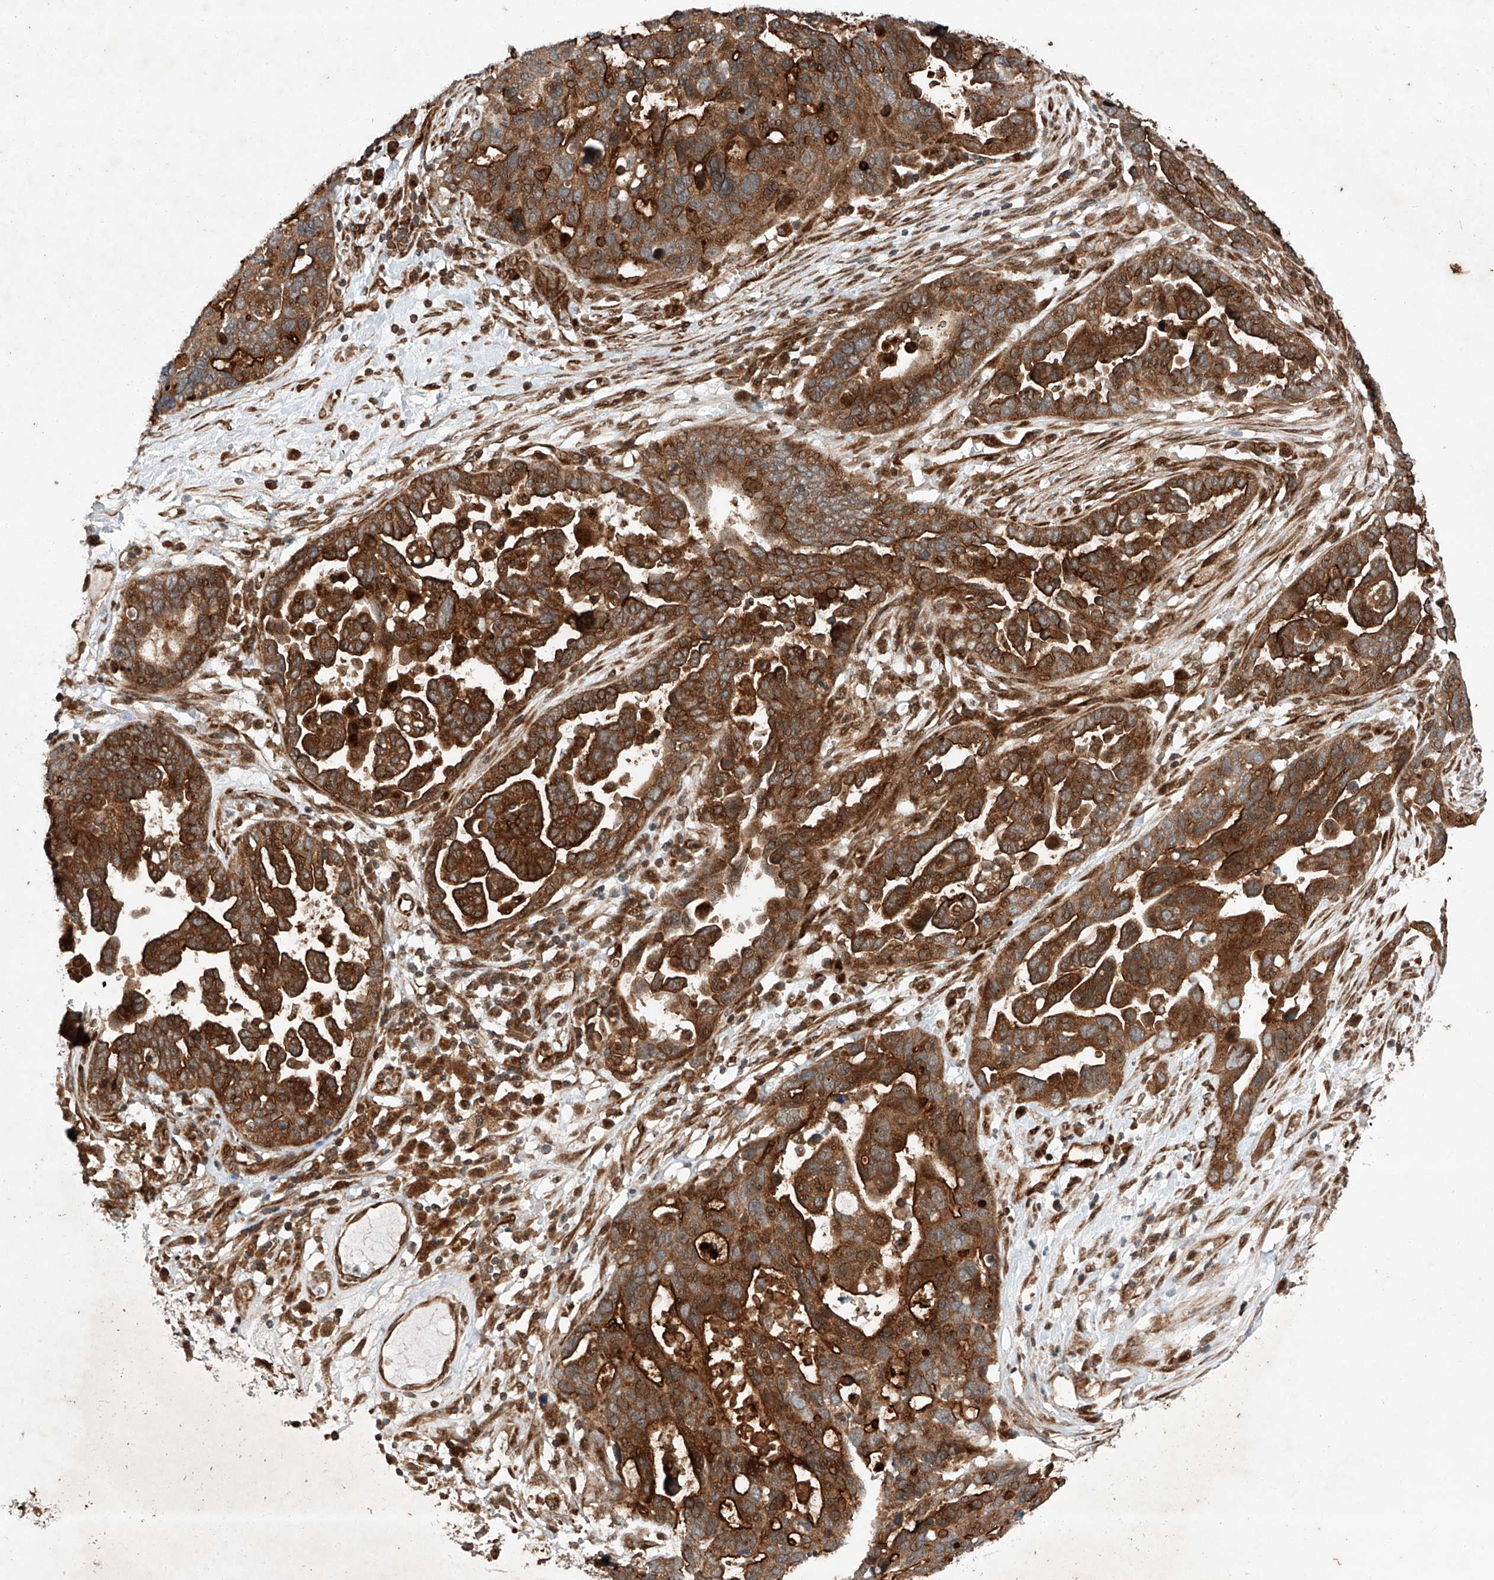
{"staining": {"intensity": "strong", "quantity": ">75%", "location": "cytoplasmic/membranous"}, "tissue": "ovarian cancer", "cell_type": "Tumor cells", "image_type": "cancer", "snomed": [{"axis": "morphology", "description": "Cystadenocarcinoma, serous, NOS"}, {"axis": "topography", "description": "Ovary"}], "caption": "Ovarian cancer (serous cystadenocarcinoma) was stained to show a protein in brown. There is high levels of strong cytoplasmic/membranous expression in about >75% of tumor cells. Using DAB (3,3'-diaminobenzidine) (brown) and hematoxylin (blue) stains, captured at high magnification using brightfield microscopy.", "gene": "ZFP28", "patient": {"sex": "female", "age": 54}}